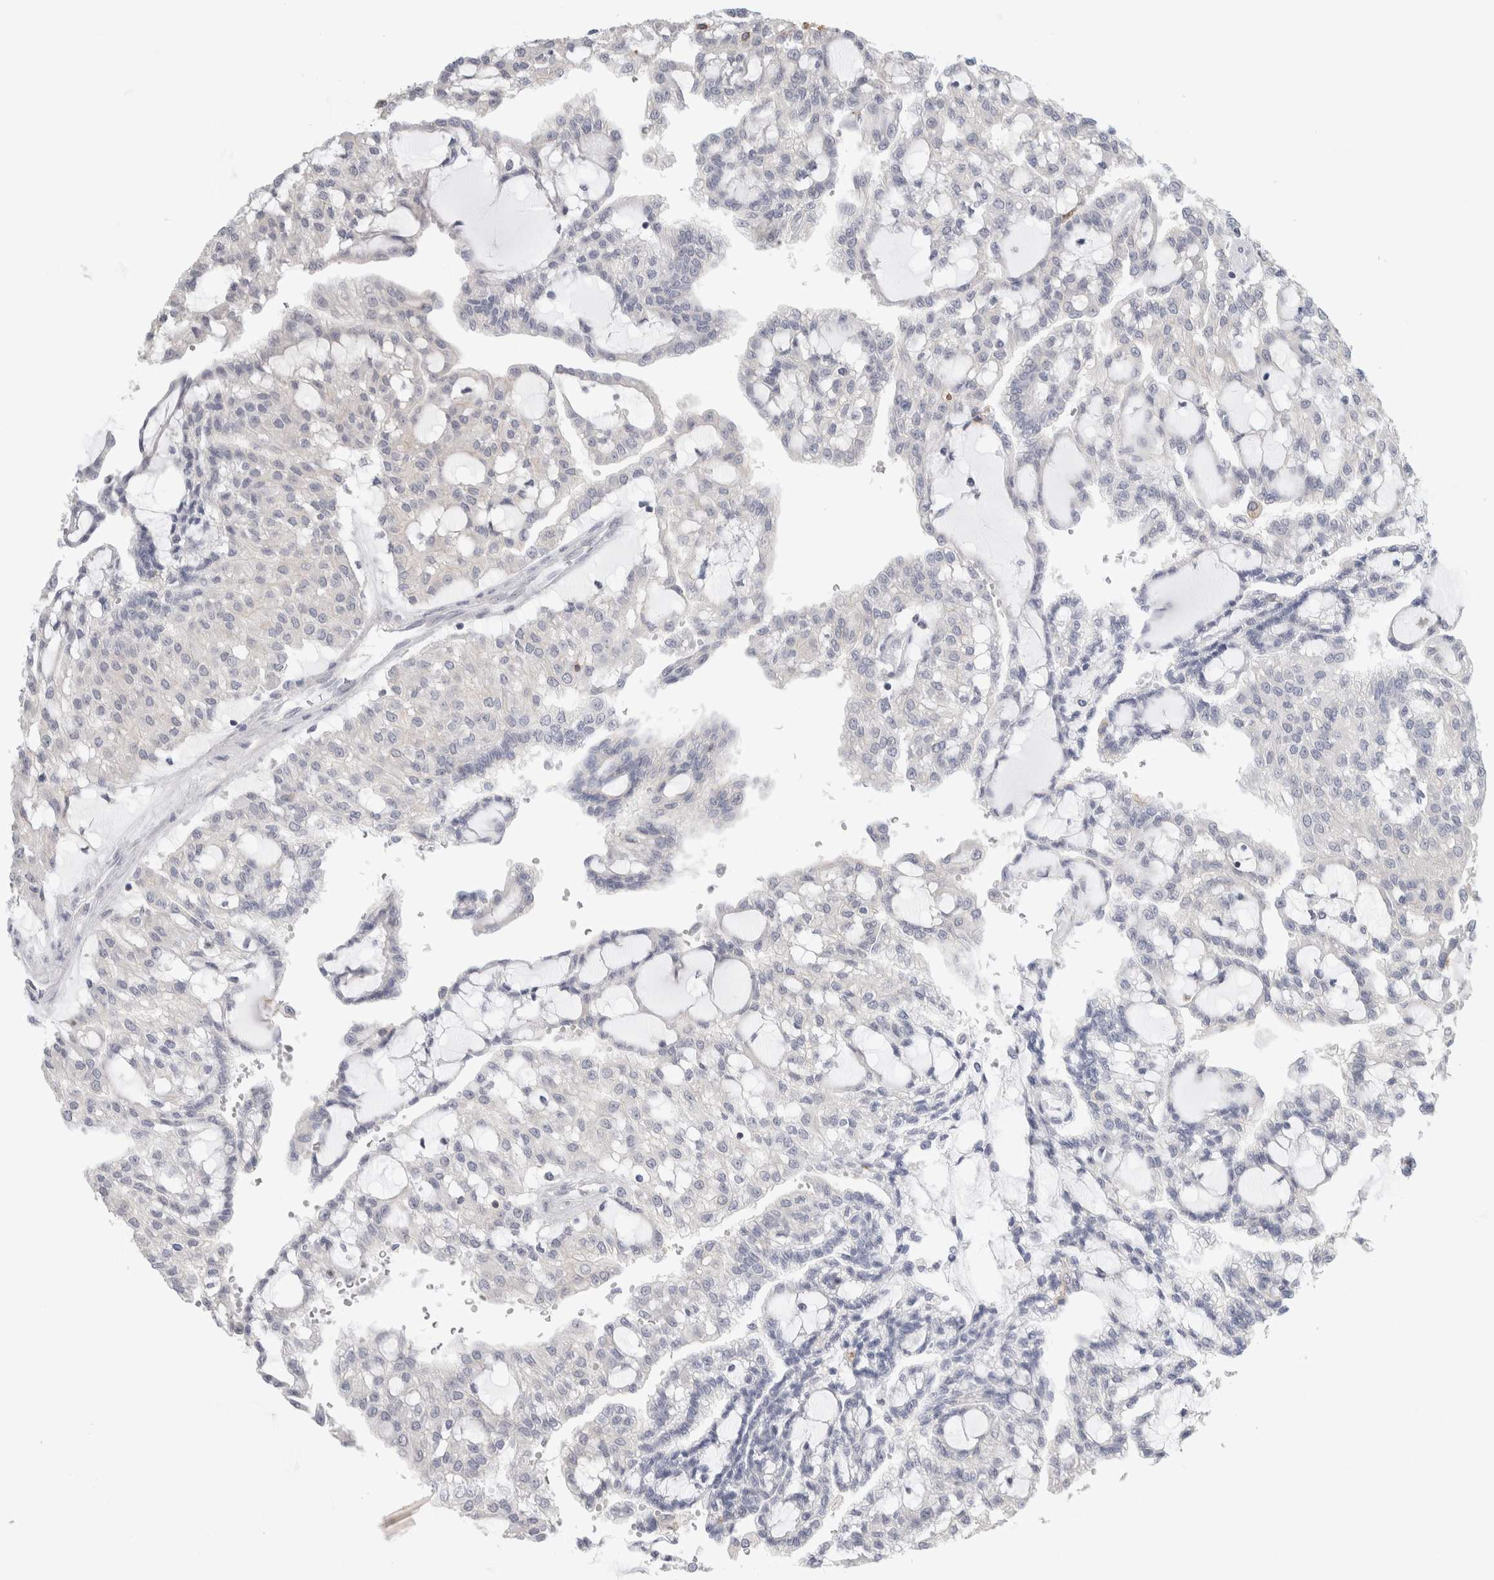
{"staining": {"intensity": "negative", "quantity": "none", "location": "none"}, "tissue": "renal cancer", "cell_type": "Tumor cells", "image_type": "cancer", "snomed": [{"axis": "morphology", "description": "Adenocarcinoma, NOS"}, {"axis": "topography", "description": "Kidney"}], "caption": "Immunohistochemistry of human renal cancer shows no positivity in tumor cells.", "gene": "P2RY2", "patient": {"sex": "male", "age": 63}}